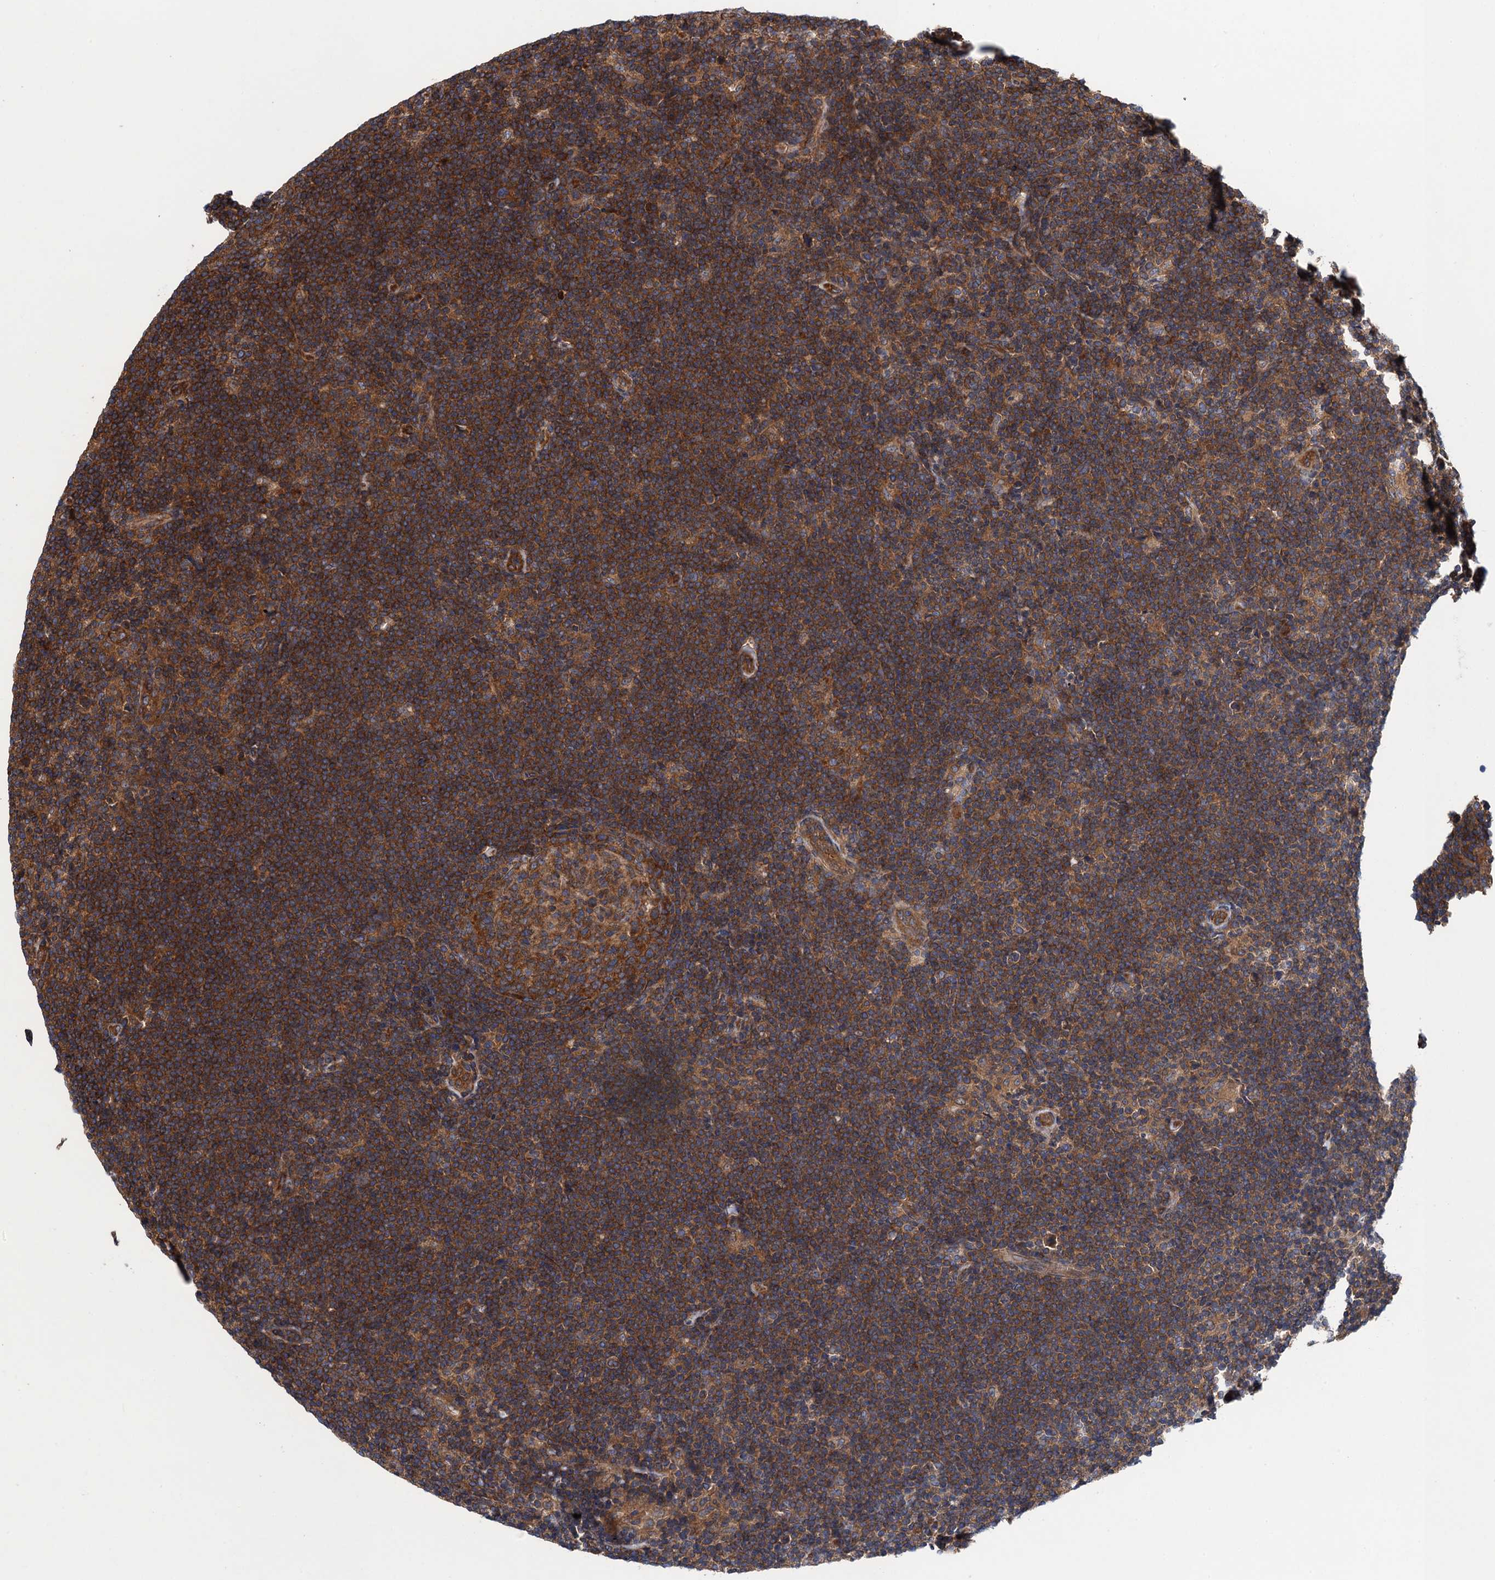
{"staining": {"intensity": "moderate", "quantity": "25%-75%", "location": "cytoplasmic/membranous"}, "tissue": "lymphoma", "cell_type": "Tumor cells", "image_type": "cancer", "snomed": [{"axis": "morphology", "description": "Hodgkin's disease, NOS"}, {"axis": "topography", "description": "Lymph node"}], "caption": "Hodgkin's disease stained with DAB (3,3'-diaminobenzidine) immunohistochemistry (IHC) displays medium levels of moderate cytoplasmic/membranous positivity in approximately 25%-75% of tumor cells. The protein is shown in brown color, while the nuclei are stained blue.", "gene": "MDM1", "patient": {"sex": "female", "age": 57}}